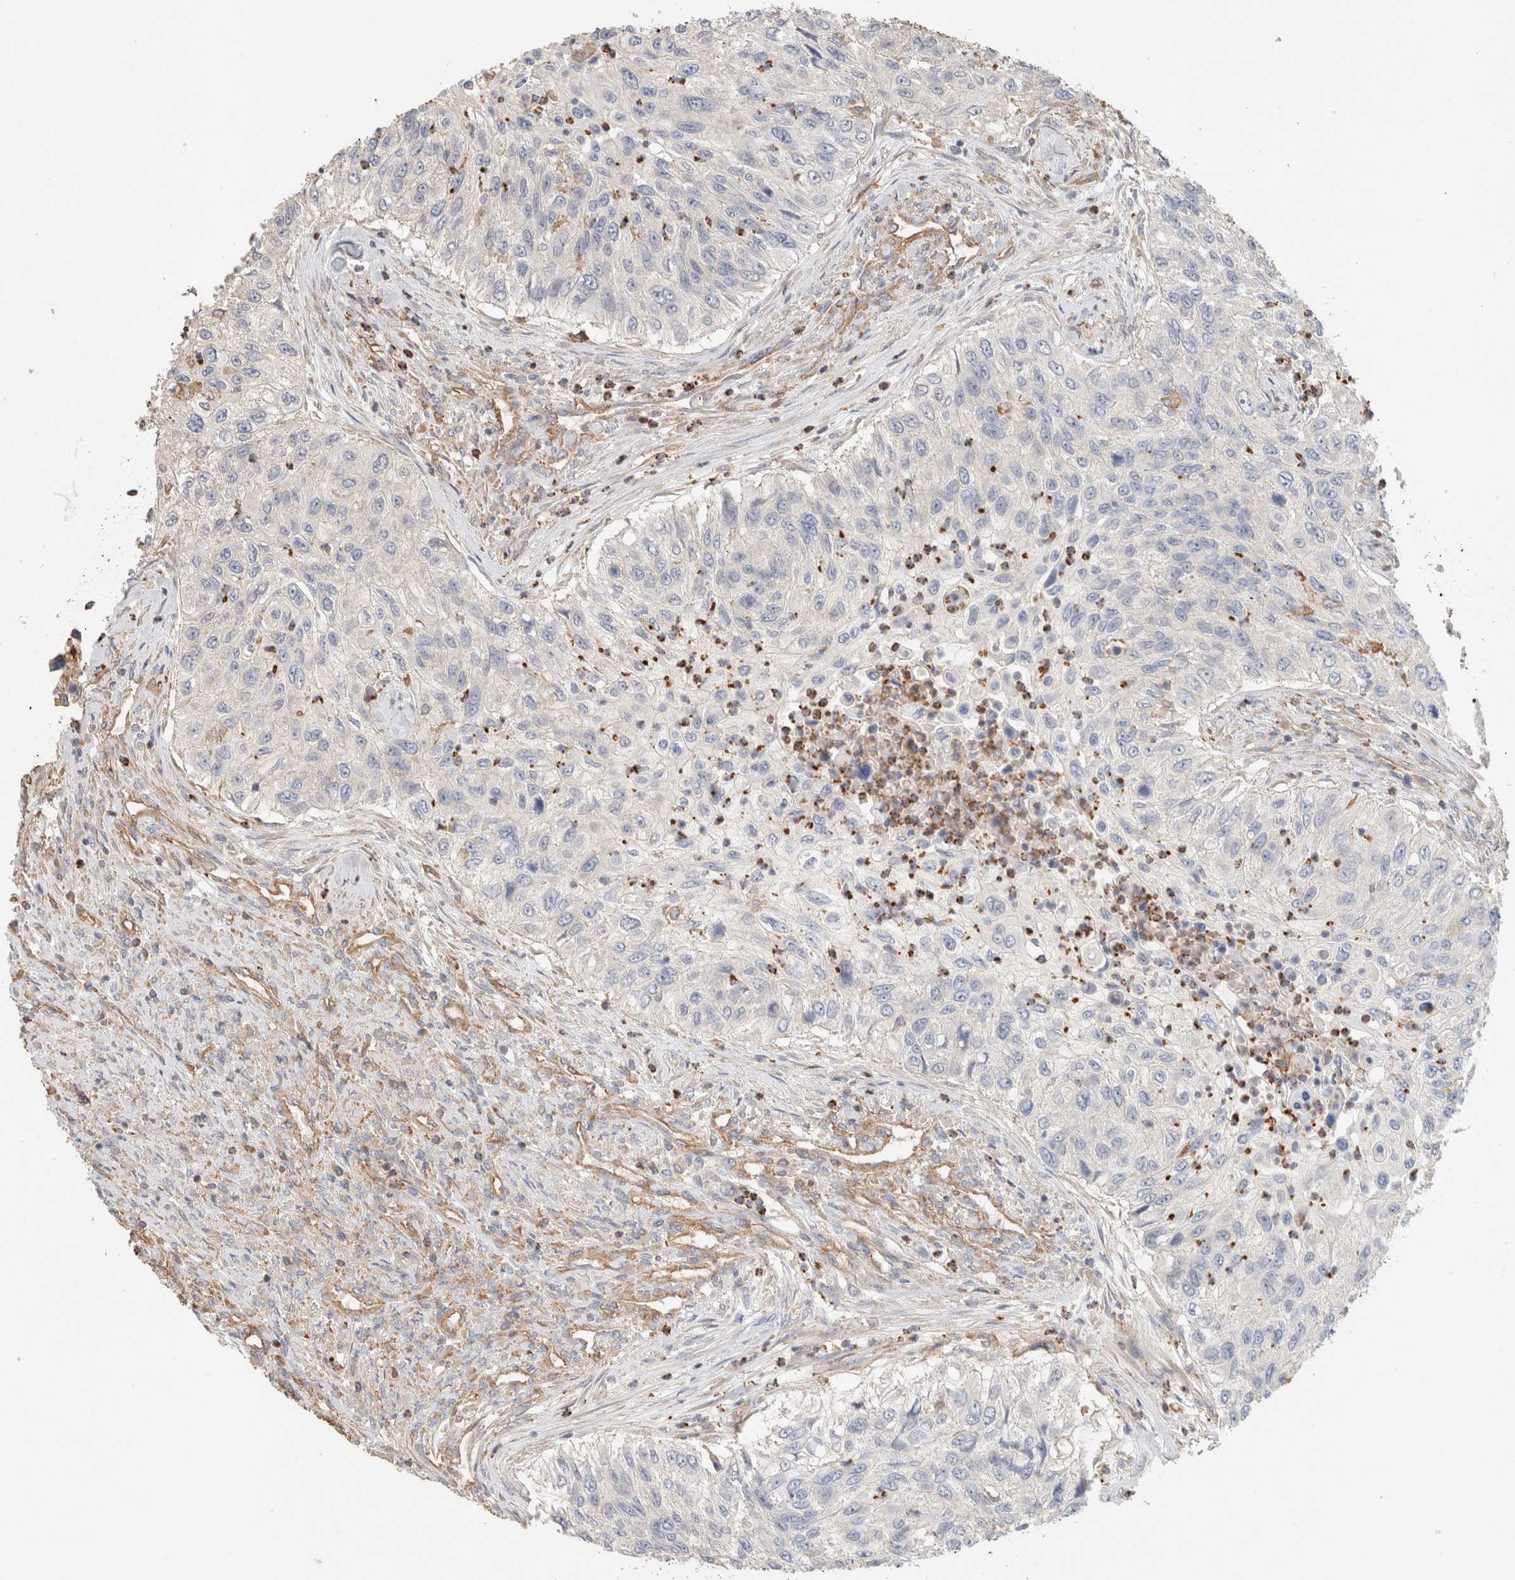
{"staining": {"intensity": "negative", "quantity": "none", "location": "none"}, "tissue": "urothelial cancer", "cell_type": "Tumor cells", "image_type": "cancer", "snomed": [{"axis": "morphology", "description": "Urothelial carcinoma, High grade"}, {"axis": "topography", "description": "Urinary bladder"}], "caption": "Immunohistochemistry (IHC) of human high-grade urothelial carcinoma reveals no positivity in tumor cells.", "gene": "CFAP418", "patient": {"sex": "female", "age": 60}}